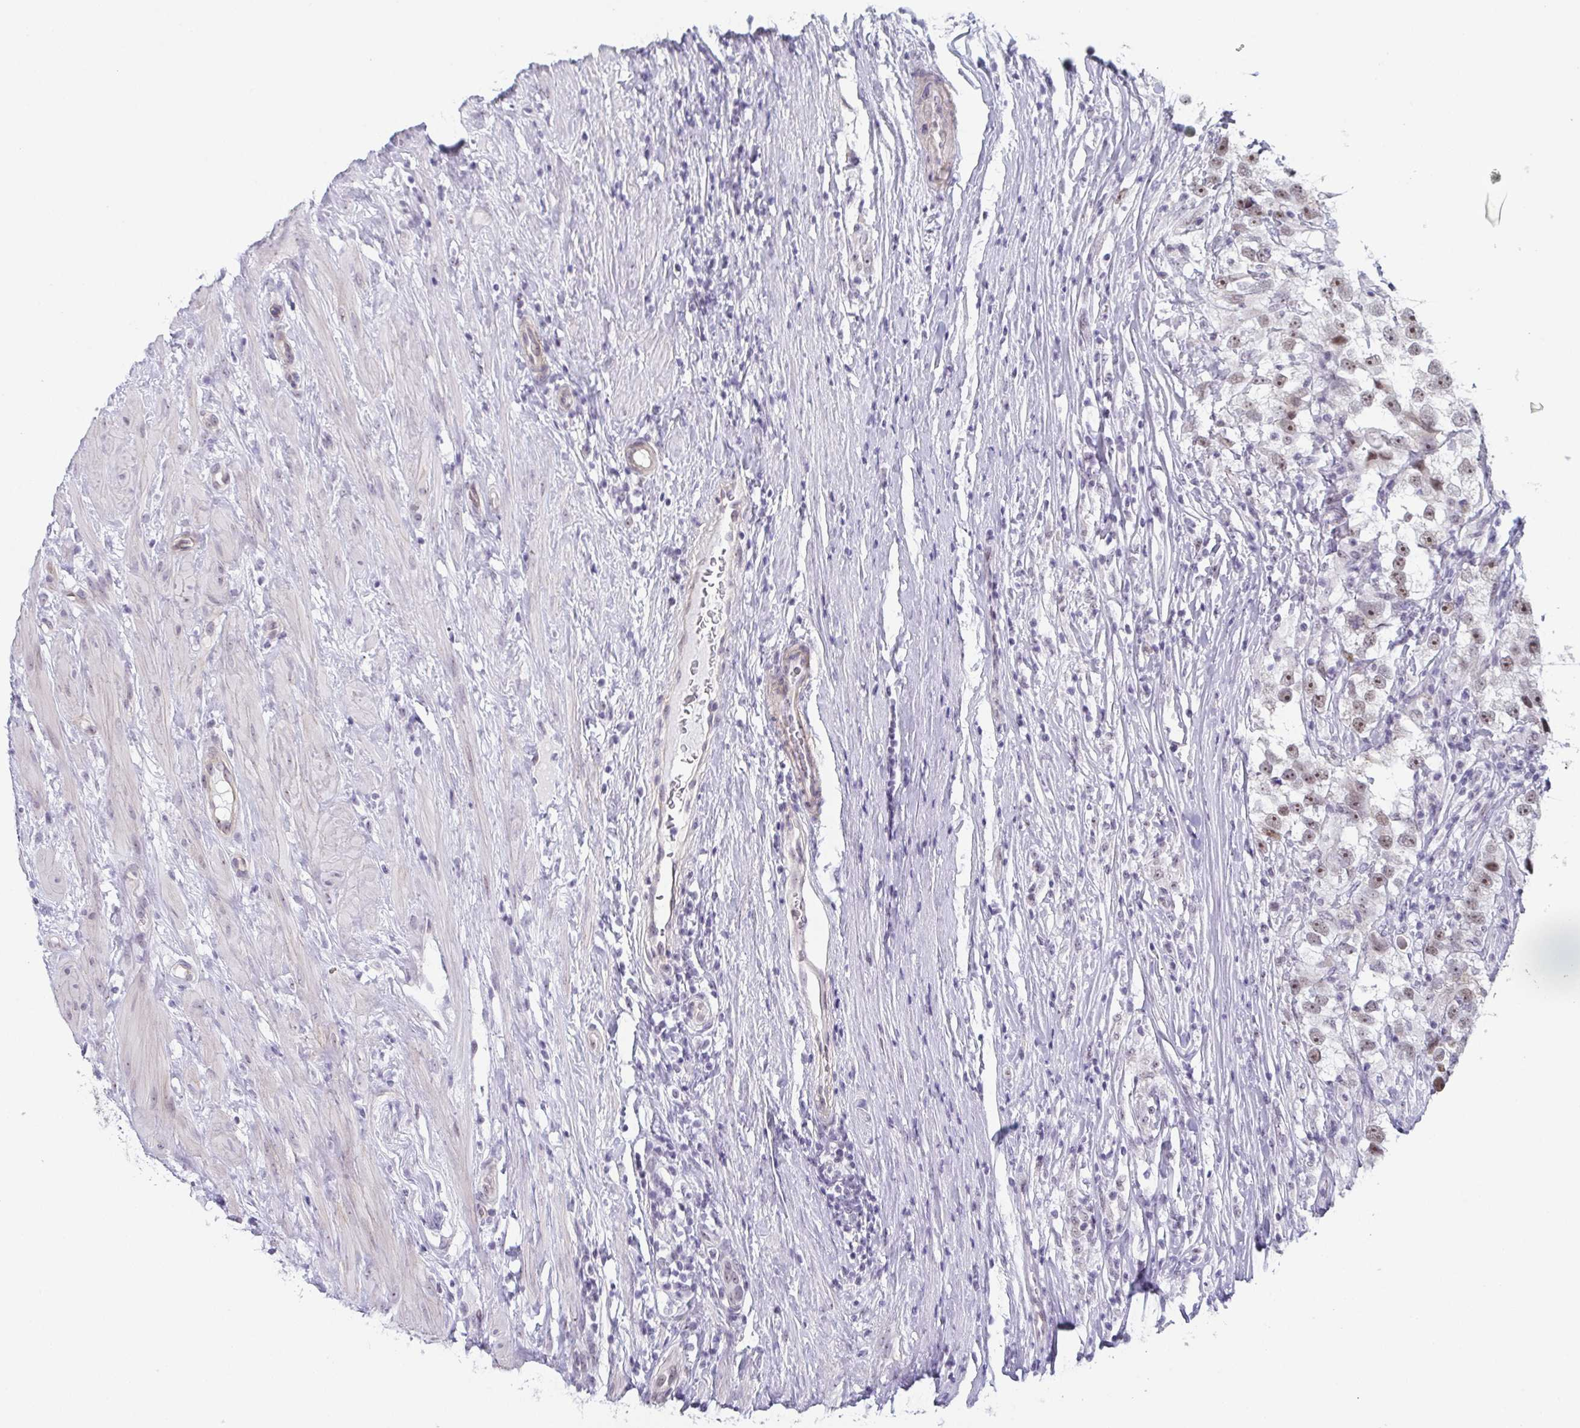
{"staining": {"intensity": "moderate", "quantity": "25%-75%", "location": "nuclear"}, "tissue": "testis cancer", "cell_type": "Tumor cells", "image_type": "cancer", "snomed": [{"axis": "morphology", "description": "Seminoma, NOS"}, {"axis": "topography", "description": "Testis"}], "caption": "Testis seminoma stained with a protein marker reveals moderate staining in tumor cells.", "gene": "EXOSC7", "patient": {"sex": "male", "age": 46}}